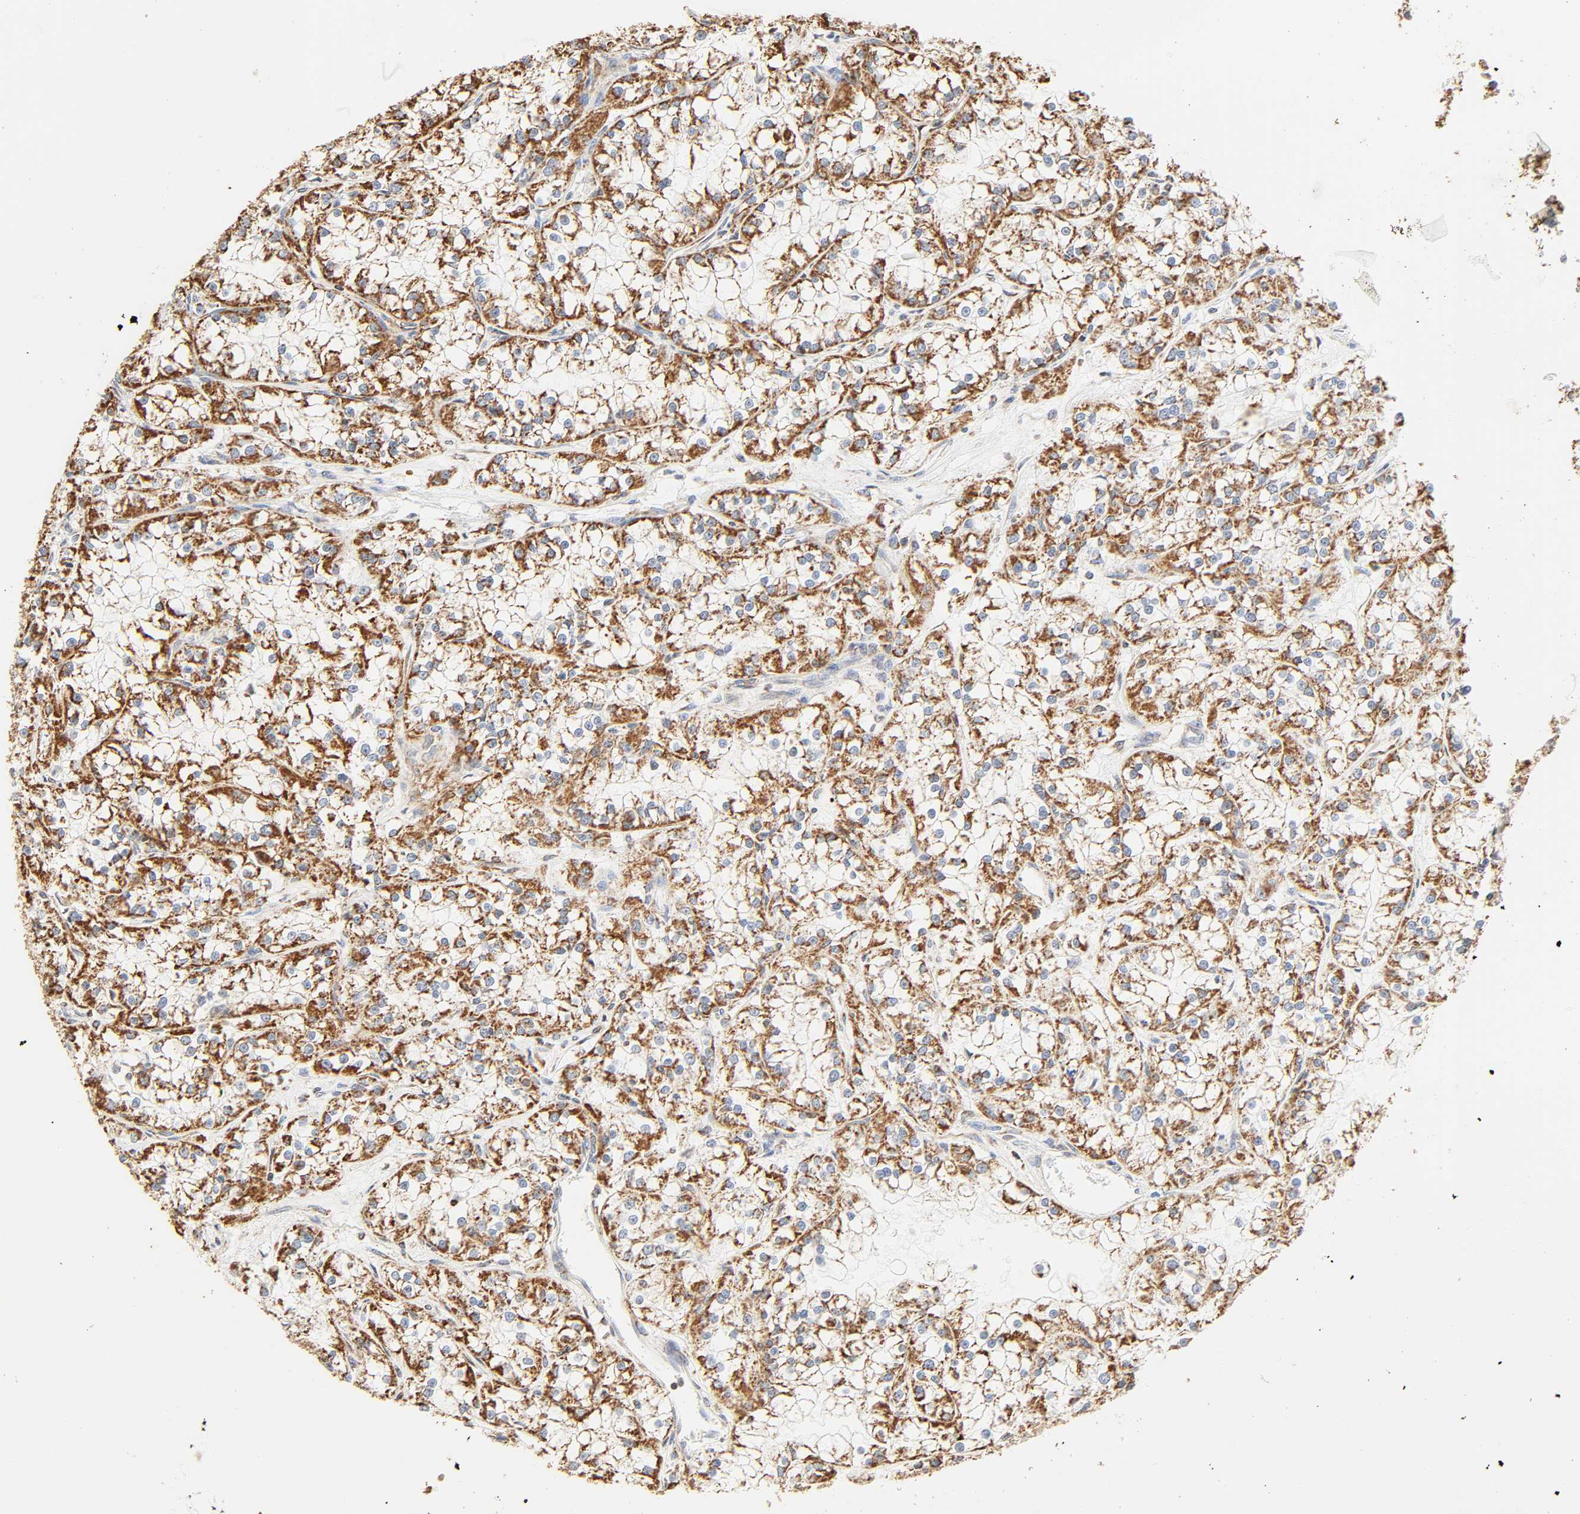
{"staining": {"intensity": "strong", "quantity": ">75%", "location": "cytoplasmic/membranous"}, "tissue": "renal cancer", "cell_type": "Tumor cells", "image_type": "cancer", "snomed": [{"axis": "morphology", "description": "Adenocarcinoma, NOS"}, {"axis": "topography", "description": "Kidney"}], "caption": "Protein positivity by immunohistochemistry (IHC) shows strong cytoplasmic/membranous staining in approximately >75% of tumor cells in adenocarcinoma (renal). Immunohistochemistry (ihc) stains the protein in brown and the nuclei are stained blue.", "gene": "ZMAT5", "patient": {"sex": "female", "age": 52}}